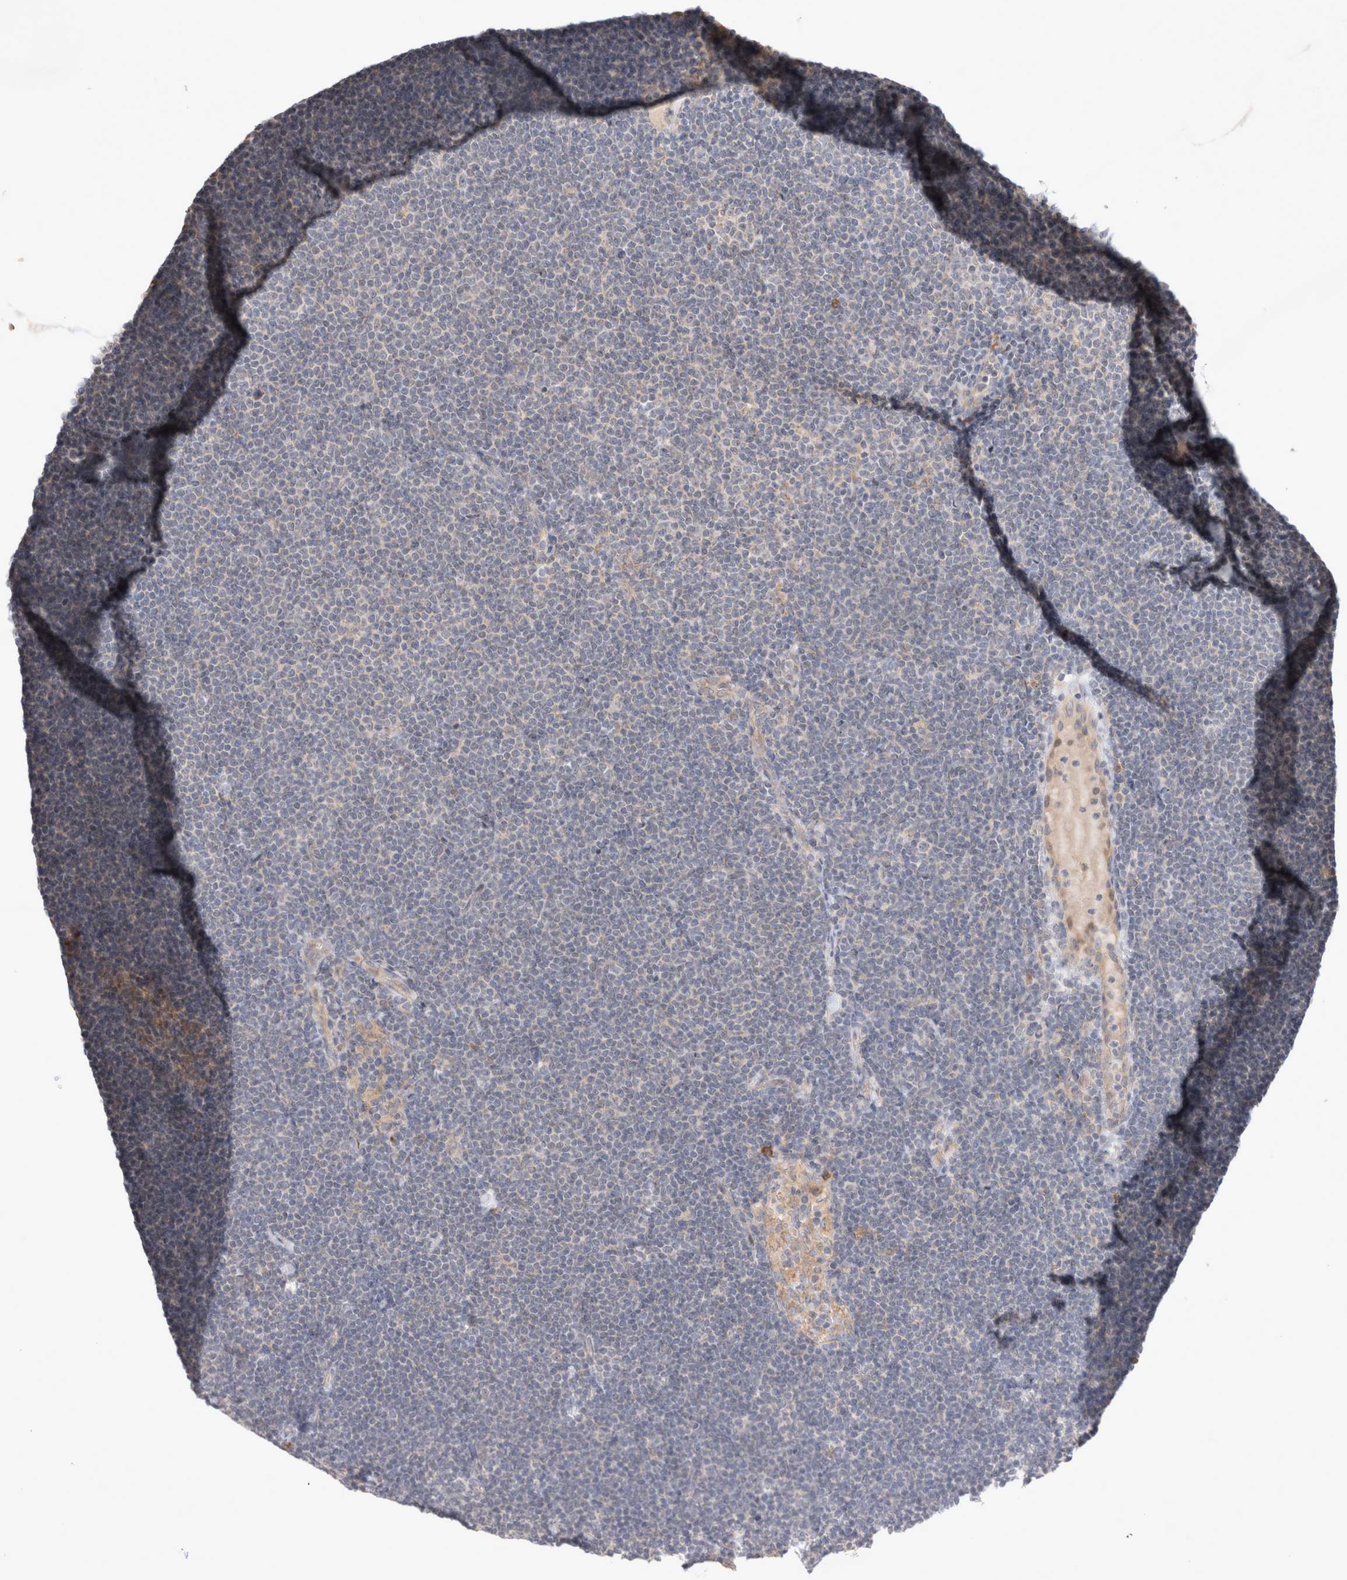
{"staining": {"intensity": "negative", "quantity": "none", "location": "none"}, "tissue": "lymphoma", "cell_type": "Tumor cells", "image_type": "cancer", "snomed": [{"axis": "morphology", "description": "Malignant lymphoma, non-Hodgkin's type, Low grade"}, {"axis": "topography", "description": "Lymph node"}], "caption": "Tumor cells show no significant expression in lymphoma. The staining was performed using DAB (3,3'-diaminobenzidine) to visualize the protein expression in brown, while the nuclei were stained in blue with hematoxylin (Magnification: 20x).", "gene": "NEDD4L", "patient": {"sex": "female", "age": 53}}